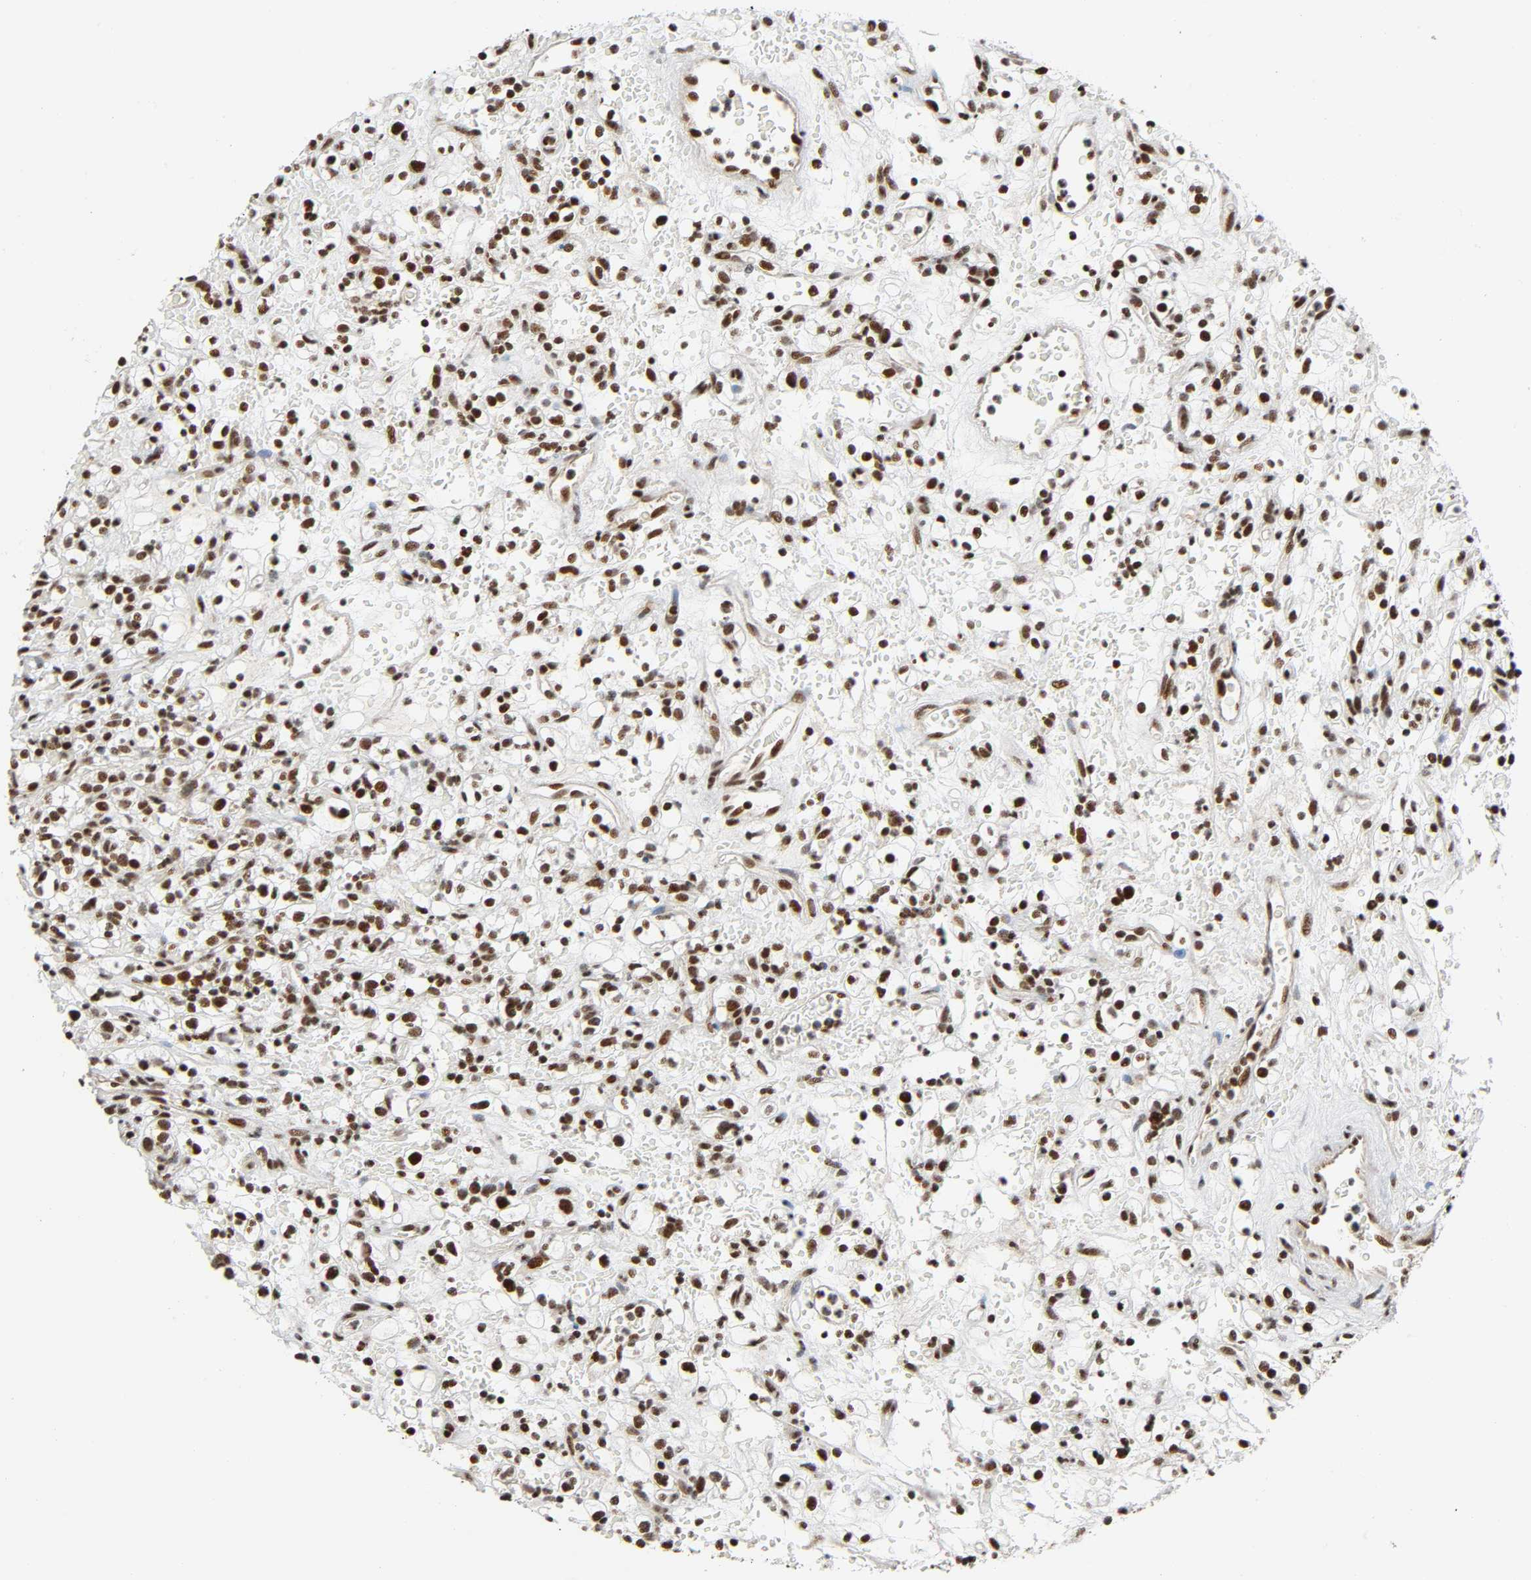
{"staining": {"intensity": "strong", "quantity": ">75%", "location": "nuclear"}, "tissue": "renal cancer", "cell_type": "Tumor cells", "image_type": "cancer", "snomed": [{"axis": "morphology", "description": "Normal tissue, NOS"}, {"axis": "morphology", "description": "Adenocarcinoma, NOS"}, {"axis": "topography", "description": "Kidney"}], "caption": "Immunohistochemistry photomicrograph of renal adenocarcinoma stained for a protein (brown), which shows high levels of strong nuclear positivity in approximately >75% of tumor cells.", "gene": "CDK9", "patient": {"sex": "female", "age": 72}}